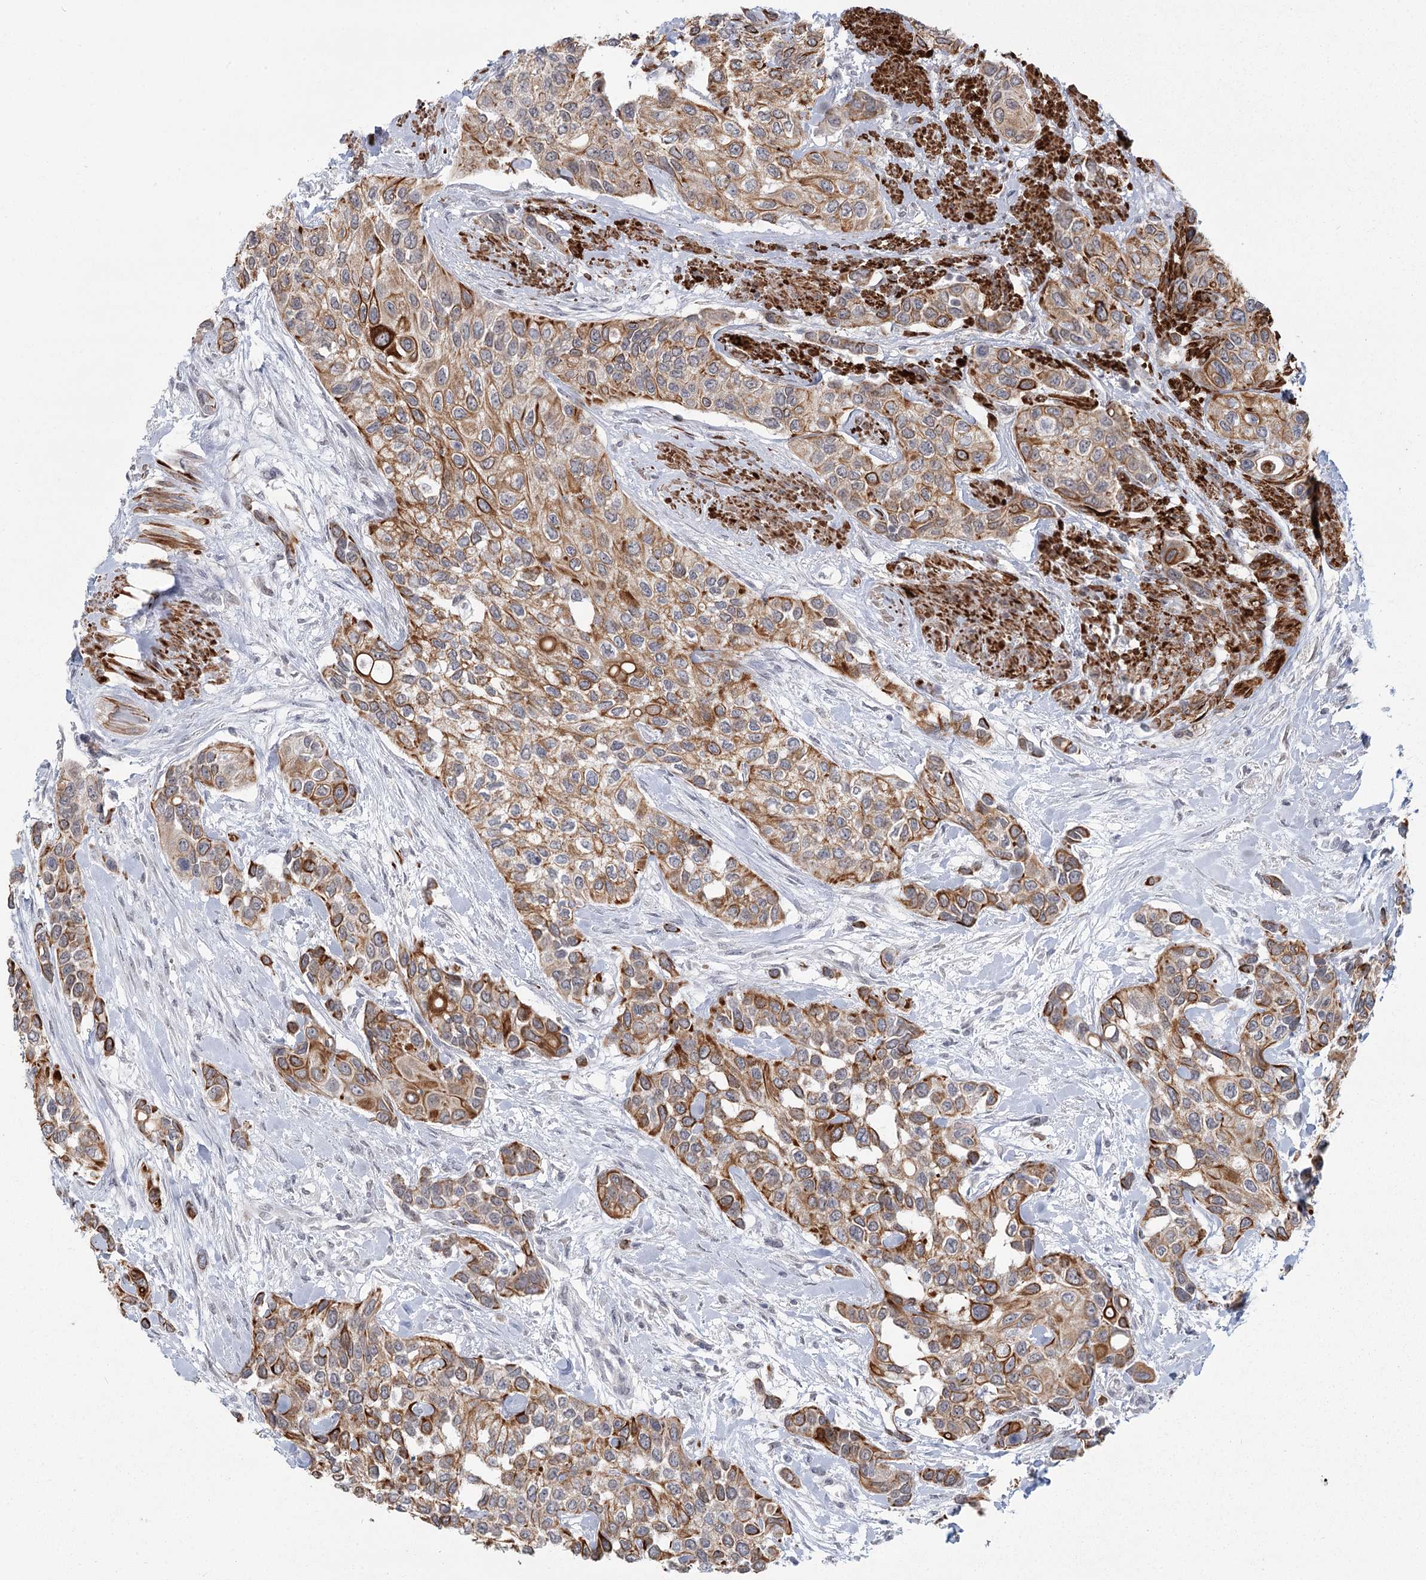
{"staining": {"intensity": "moderate", "quantity": ">75%", "location": "cytoplasmic/membranous"}, "tissue": "urothelial cancer", "cell_type": "Tumor cells", "image_type": "cancer", "snomed": [{"axis": "morphology", "description": "Normal tissue, NOS"}, {"axis": "morphology", "description": "Urothelial carcinoma, High grade"}, {"axis": "topography", "description": "Vascular tissue"}, {"axis": "topography", "description": "Urinary bladder"}], "caption": "Protein staining demonstrates moderate cytoplasmic/membranous expression in approximately >75% of tumor cells in urothelial cancer. (DAB (3,3'-diaminobenzidine) IHC with brightfield microscopy, high magnification).", "gene": "TMEM70", "patient": {"sex": "female", "age": 56}}